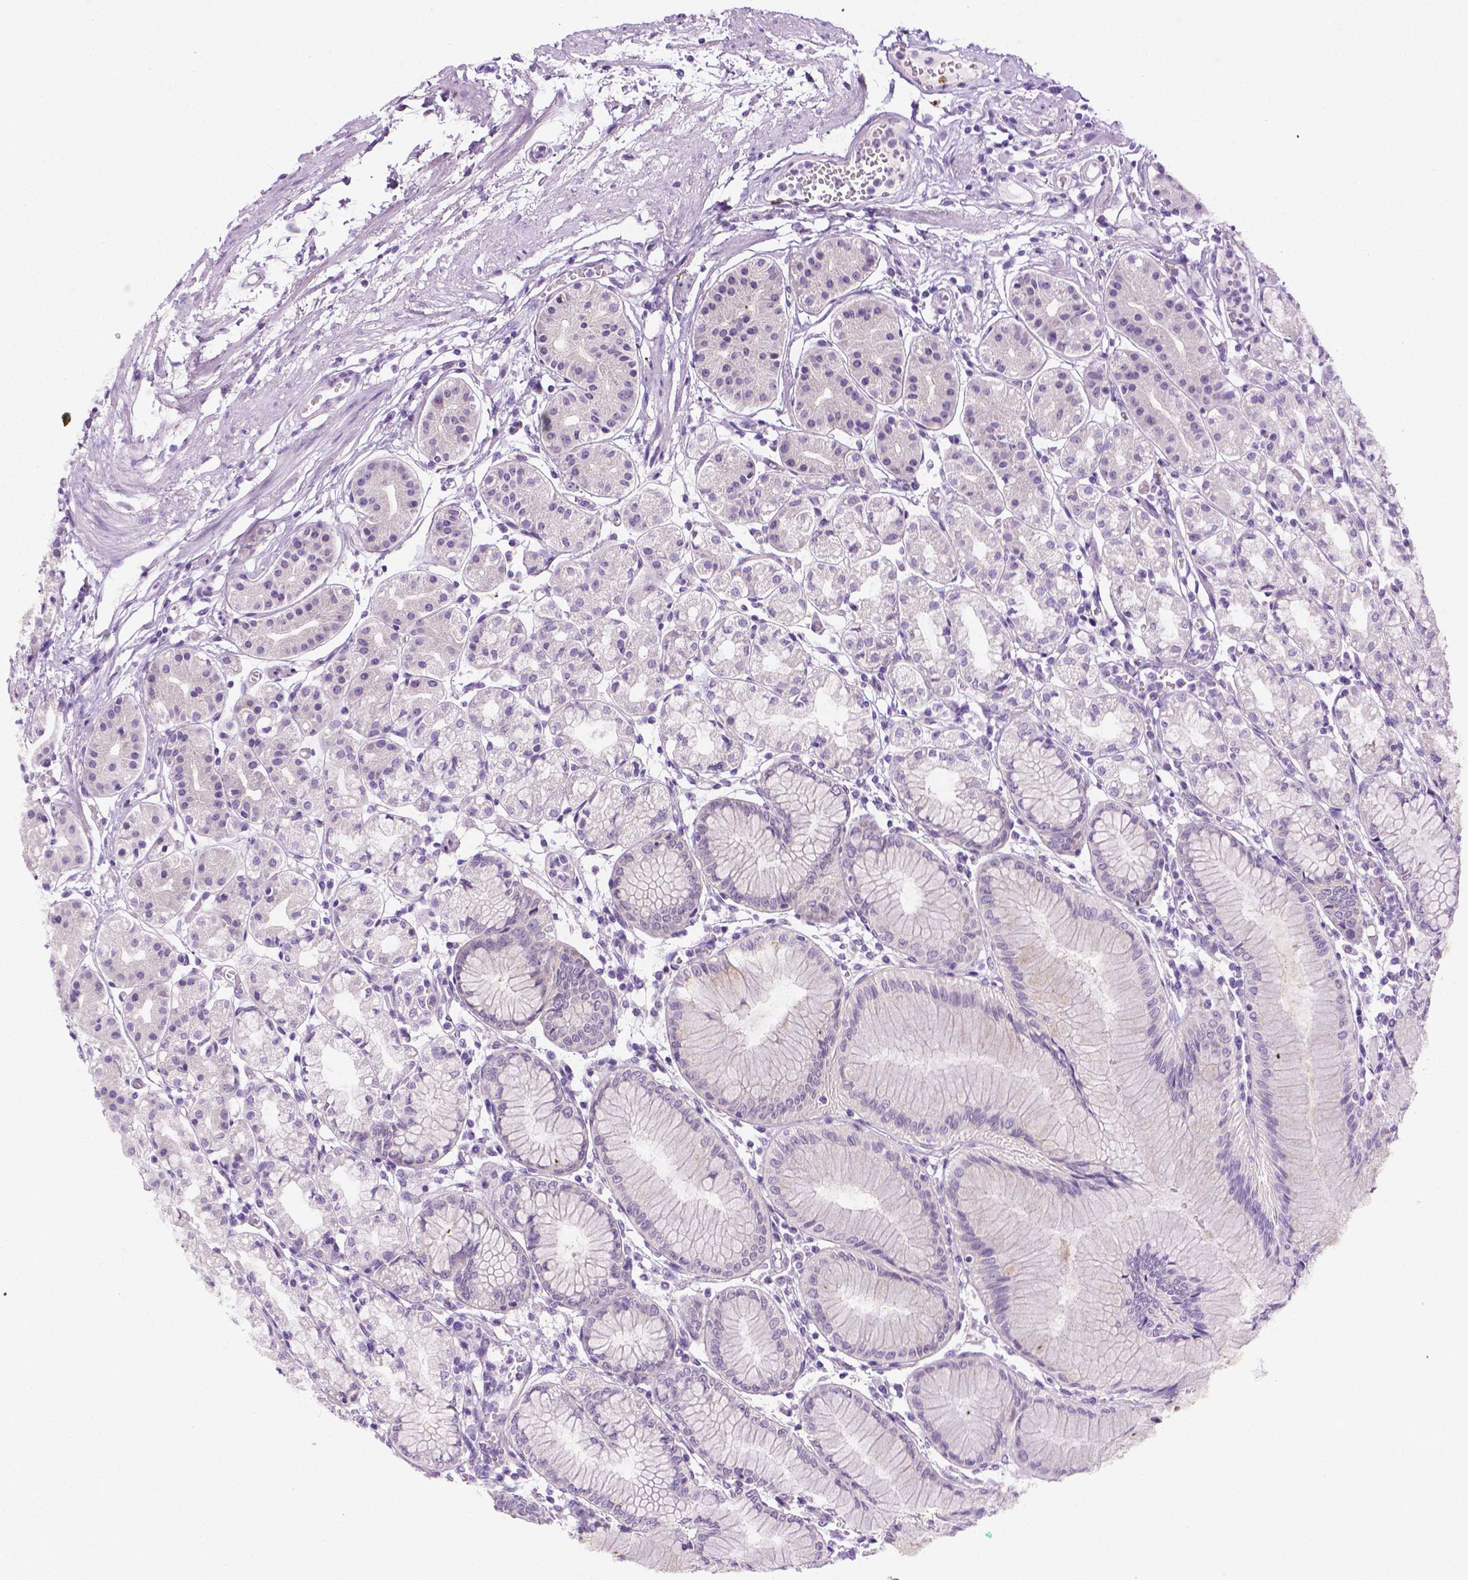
{"staining": {"intensity": "negative", "quantity": "none", "location": "none"}, "tissue": "stomach", "cell_type": "Glandular cells", "image_type": "normal", "snomed": [{"axis": "morphology", "description": "Normal tissue, NOS"}, {"axis": "topography", "description": "Skeletal muscle"}, {"axis": "topography", "description": "Stomach"}], "caption": "IHC of unremarkable stomach reveals no staining in glandular cells.", "gene": "MCOLN3", "patient": {"sex": "female", "age": 57}}